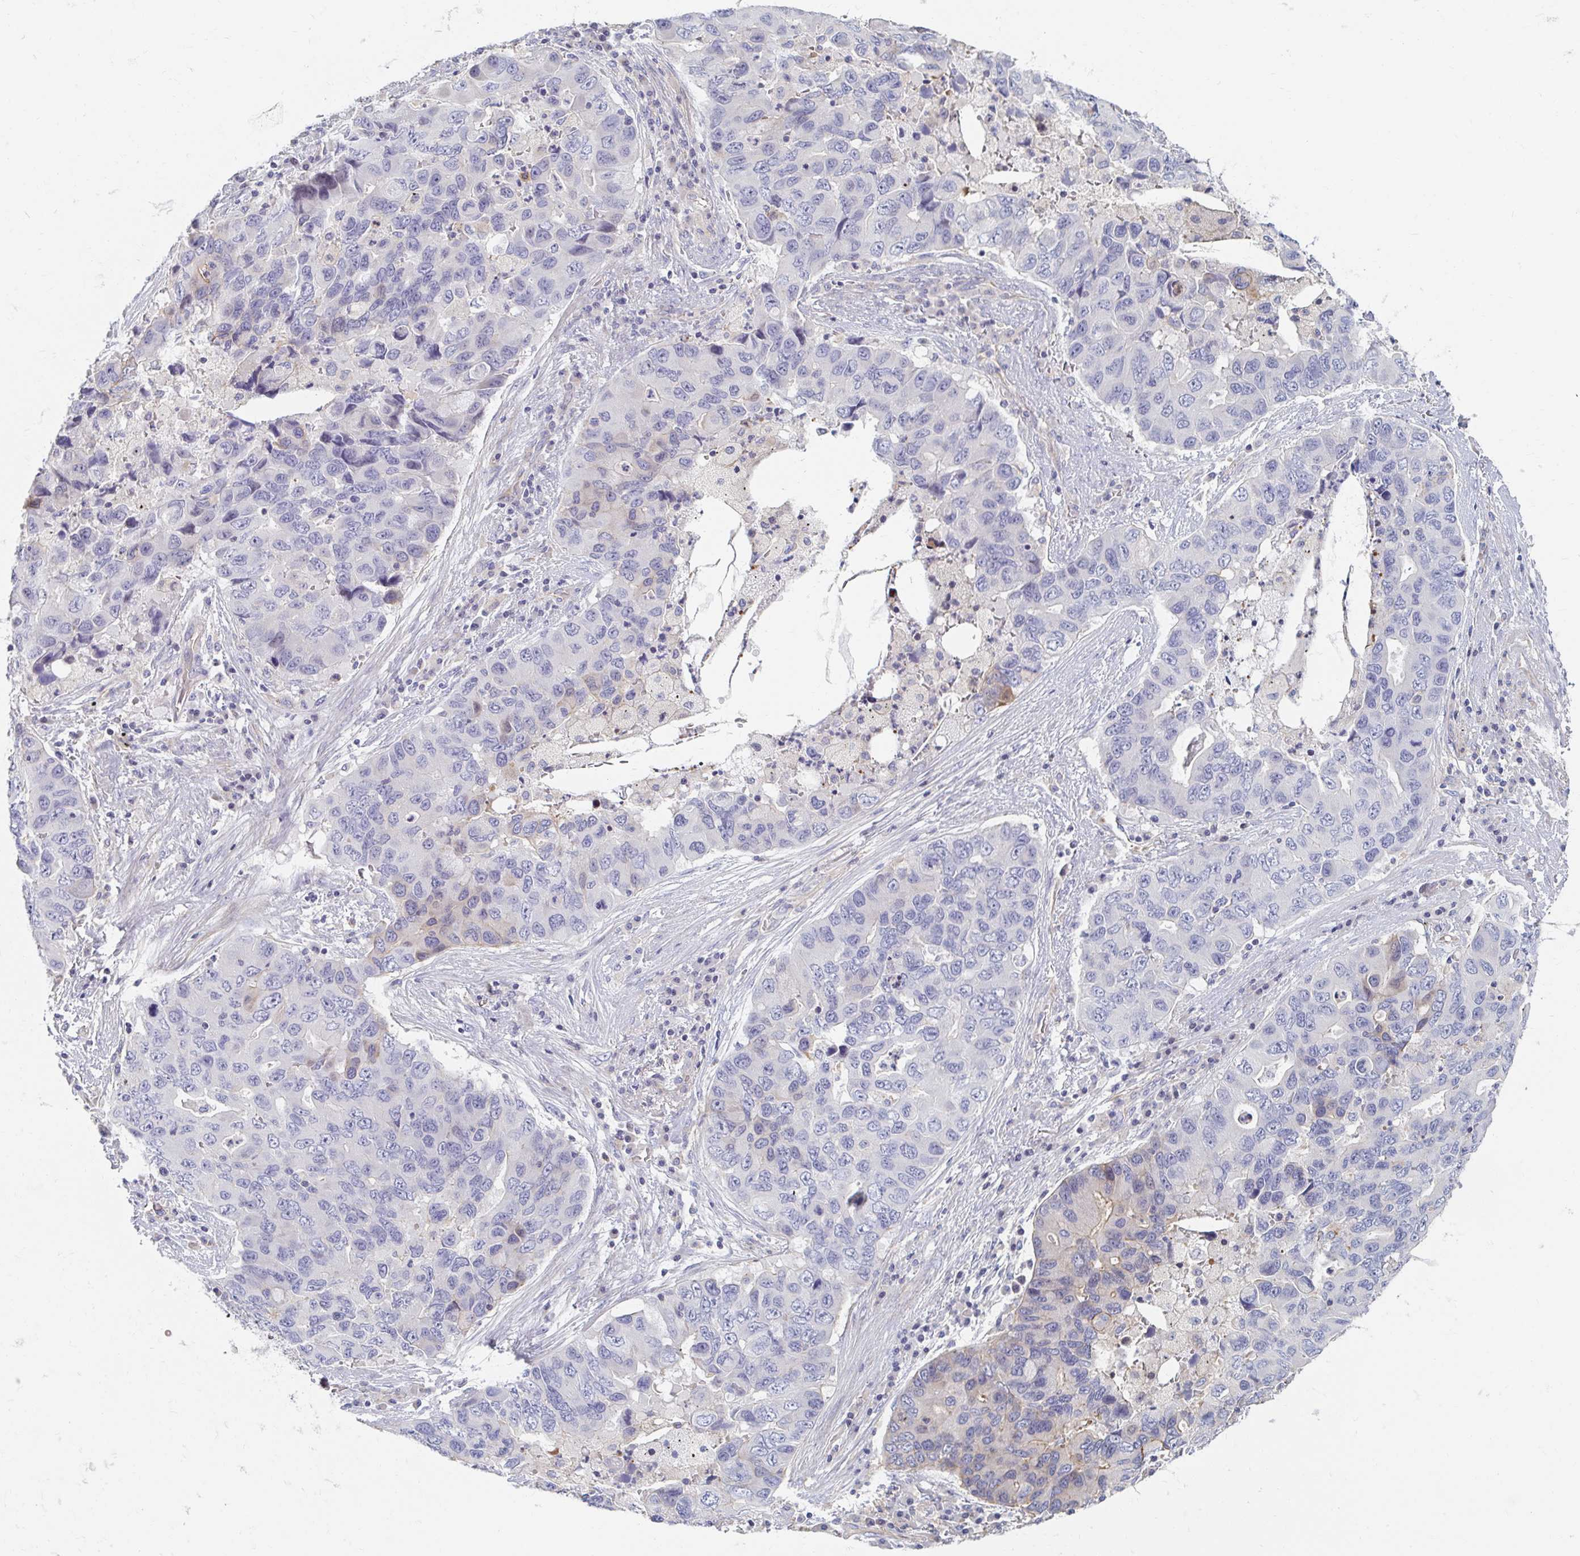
{"staining": {"intensity": "weak", "quantity": "<25%", "location": "cytoplasmic/membranous"}, "tissue": "lung cancer", "cell_type": "Tumor cells", "image_type": "cancer", "snomed": [{"axis": "morphology", "description": "Adenocarcinoma, NOS"}, {"axis": "morphology", "description": "Adenocarcinoma, metastatic, NOS"}, {"axis": "topography", "description": "Lymph node"}, {"axis": "topography", "description": "Lung"}], "caption": "Immunohistochemistry image of human metastatic adenocarcinoma (lung) stained for a protein (brown), which displays no positivity in tumor cells.", "gene": "MYLK2", "patient": {"sex": "female", "age": 54}}